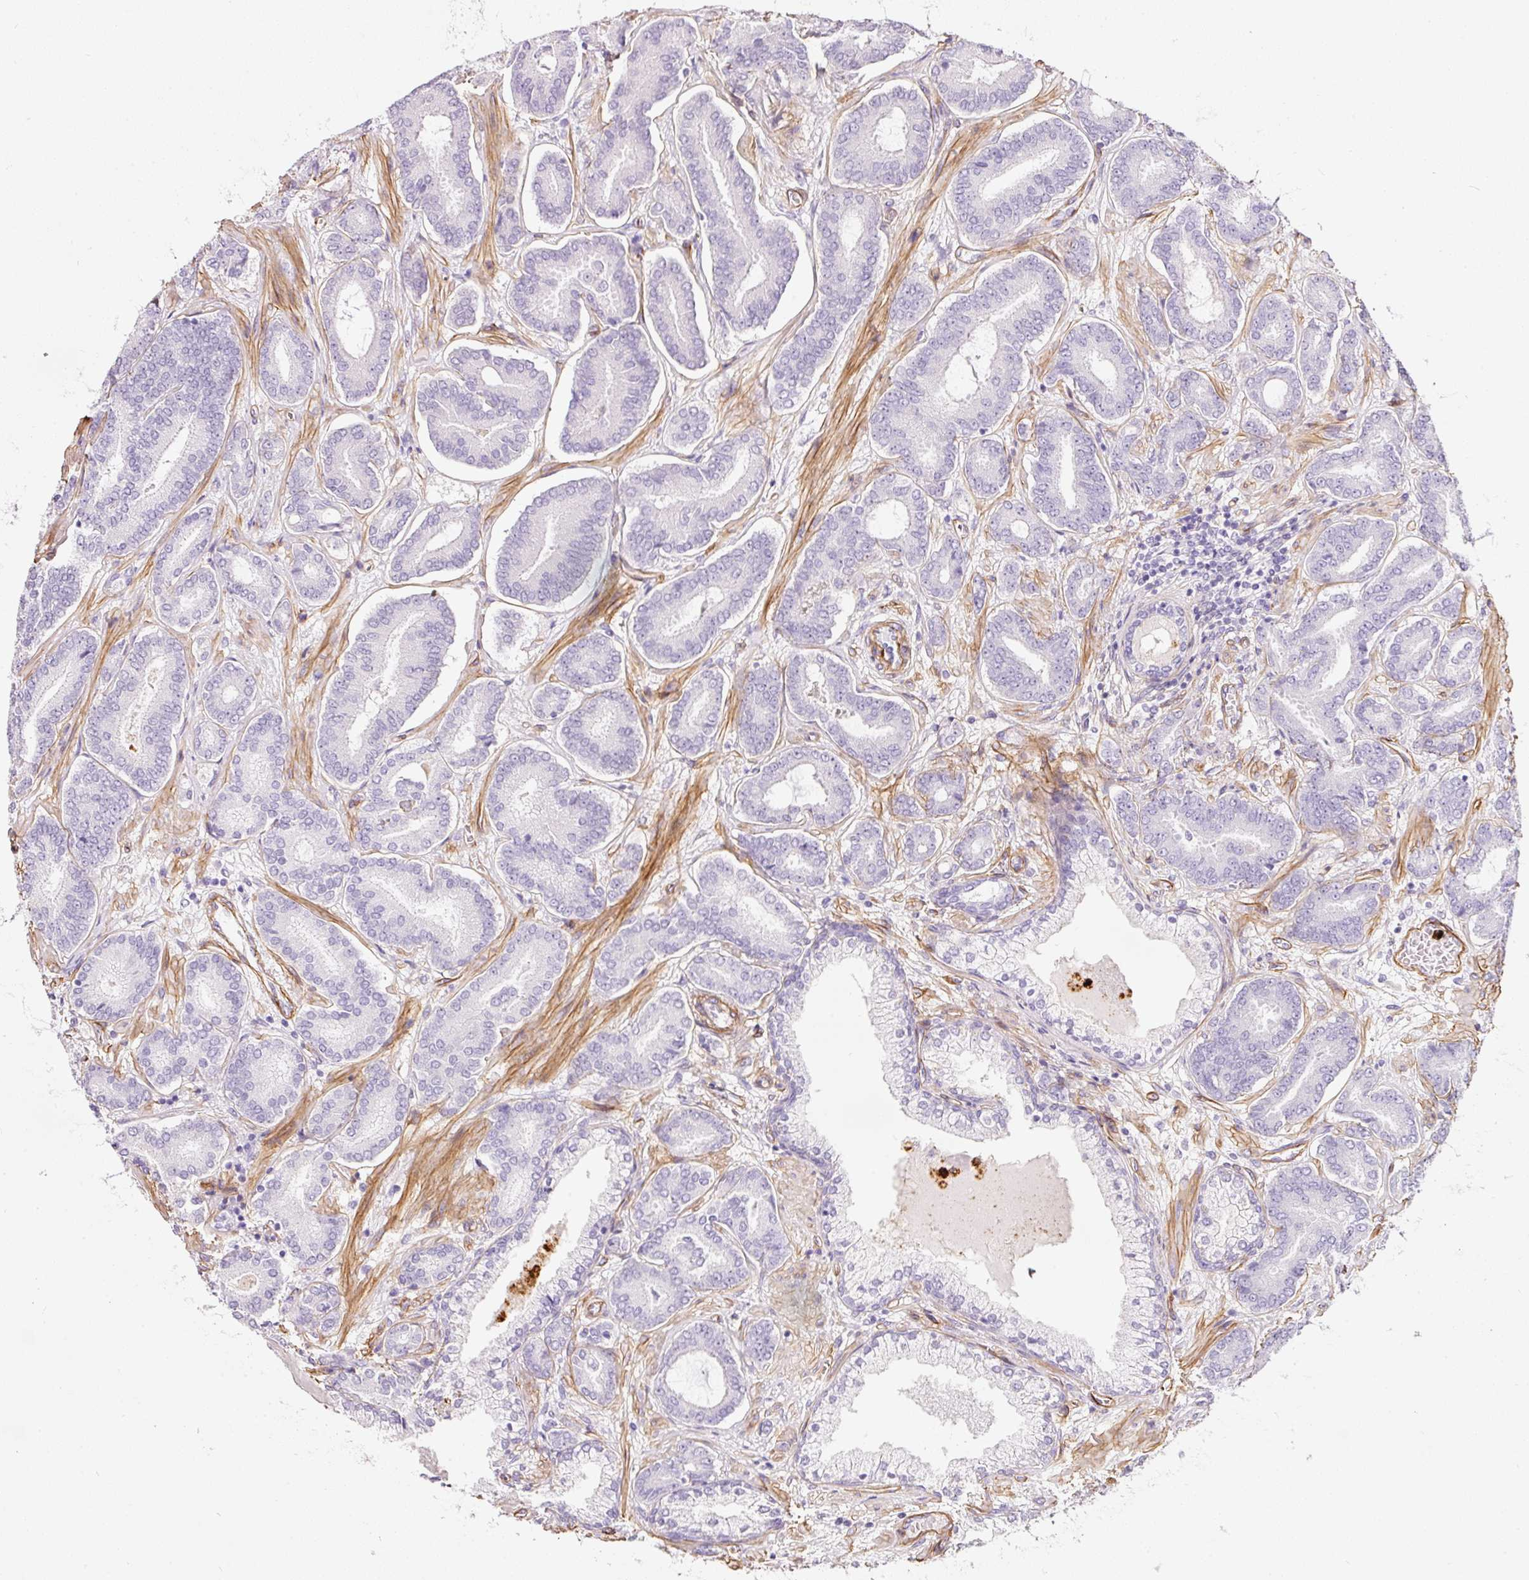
{"staining": {"intensity": "negative", "quantity": "none", "location": "none"}, "tissue": "prostate cancer", "cell_type": "Tumor cells", "image_type": "cancer", "snomed": [{"axis": "morphology", "description": "Adenocarcinoma, Low grade"}, {"axis": "topography", "description": "Prostate and seminal vesicle, NOS"}], "caption": "Immunohistochemistry micrograph of prostate adenocarcinoma (low-grade) stained for a protein (brown), which displays no positivity in tumor cells.", "gene": "LOXL4", "patient": {"sex": "male", "age": 61}}